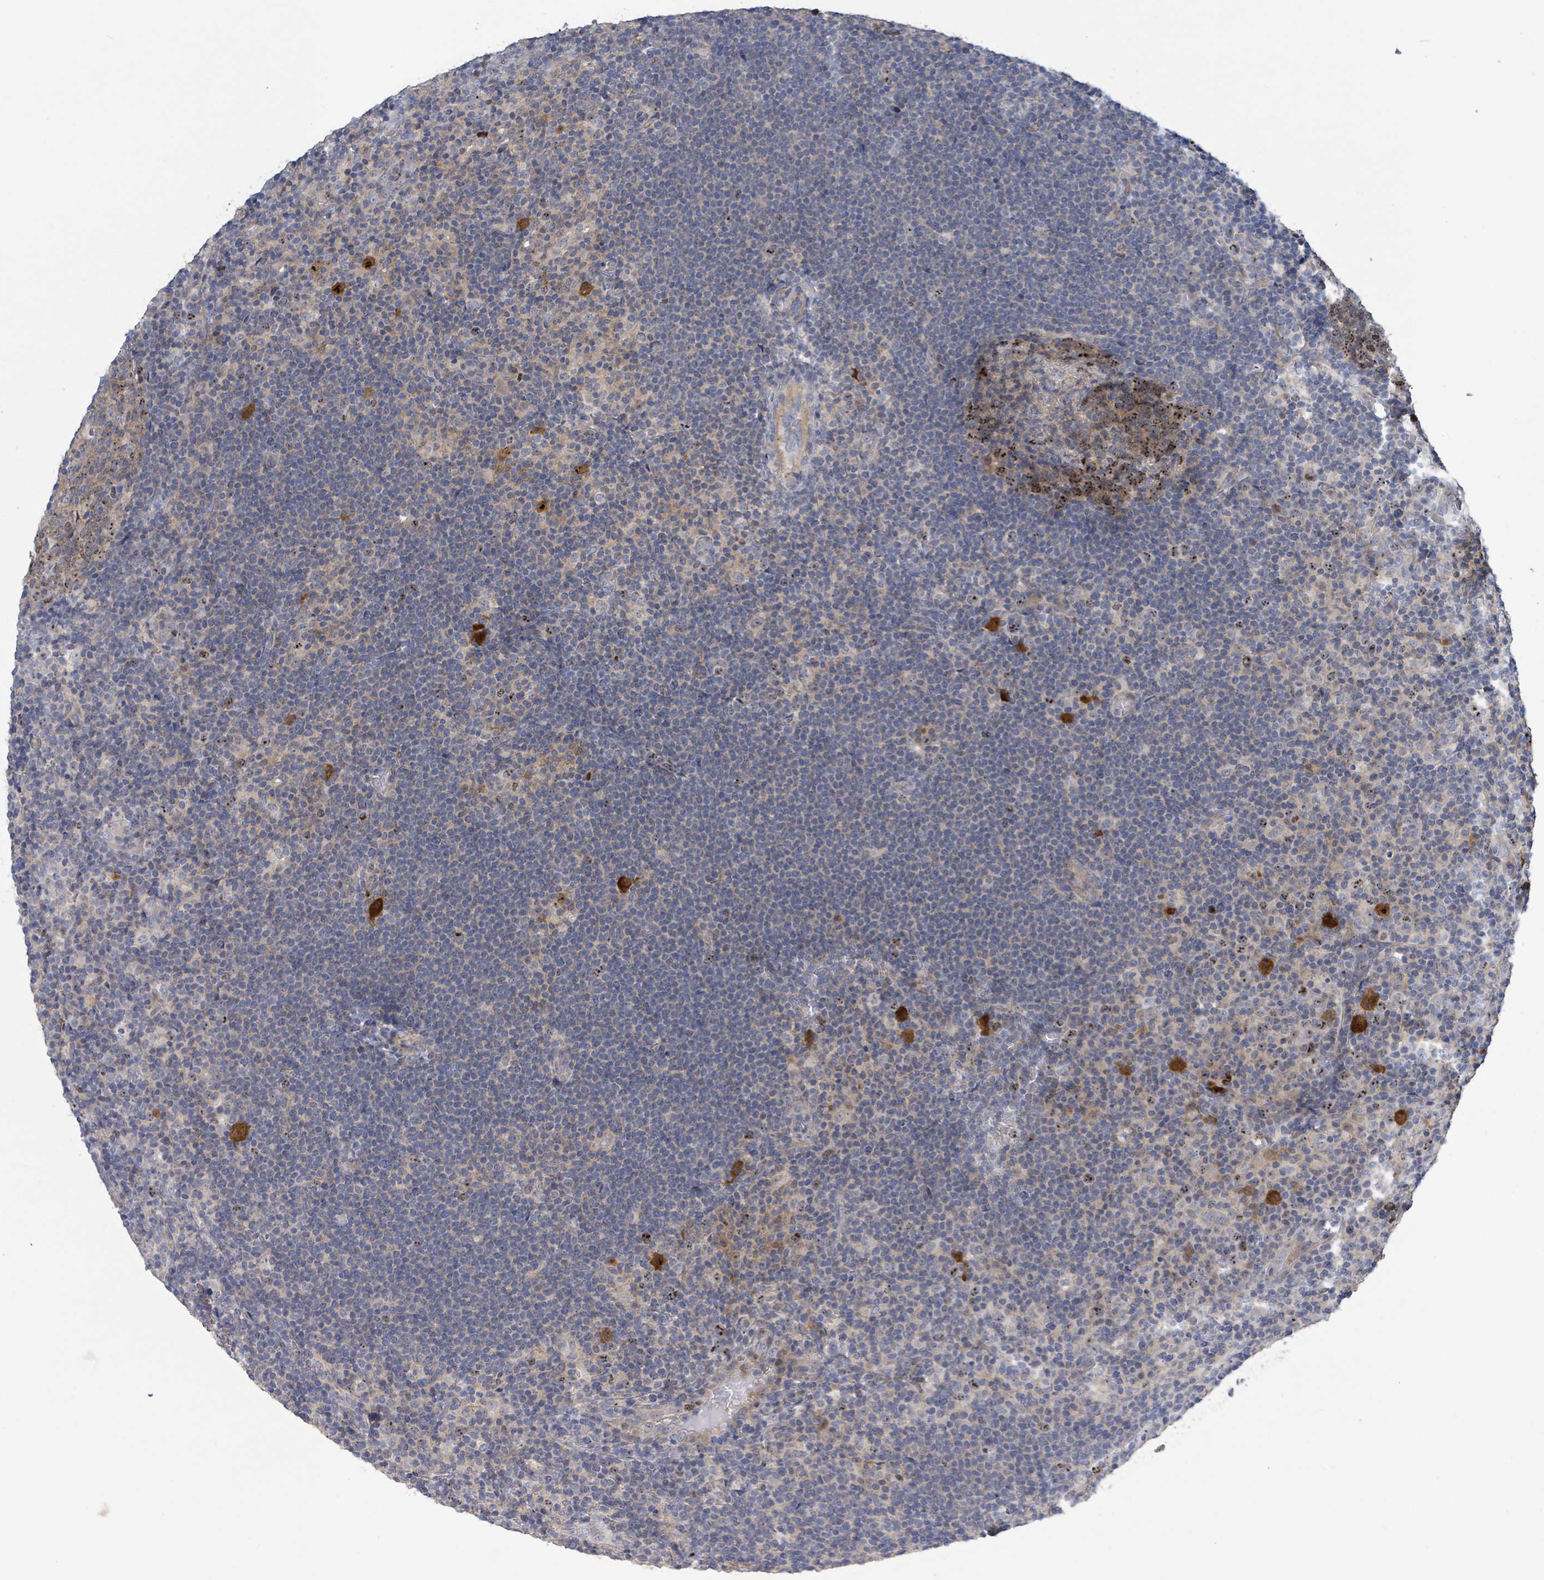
{"staining": {"intensity": "strong", "quantity": "25%-75%", "location": "cytoplasmic/membranous"}, "tissue": "lymphoma", "cell_type": "Tumor cells", "image_type": "cancer", "snomed": [{"axis": "morphology", "description": "Hodgkin's disease, NOS"}, {"axis": "topography", "description": "Lymph node"}], "caption": "An immunohistochemistry (IHC) image of neoplastic tissue is shown. Protein staining in brown shows strong cytoplasmic/membranous positivity in lymphoma within tumor cells.", "gene": "KRAS", "patient": {"sex": "female", "age": 57}}